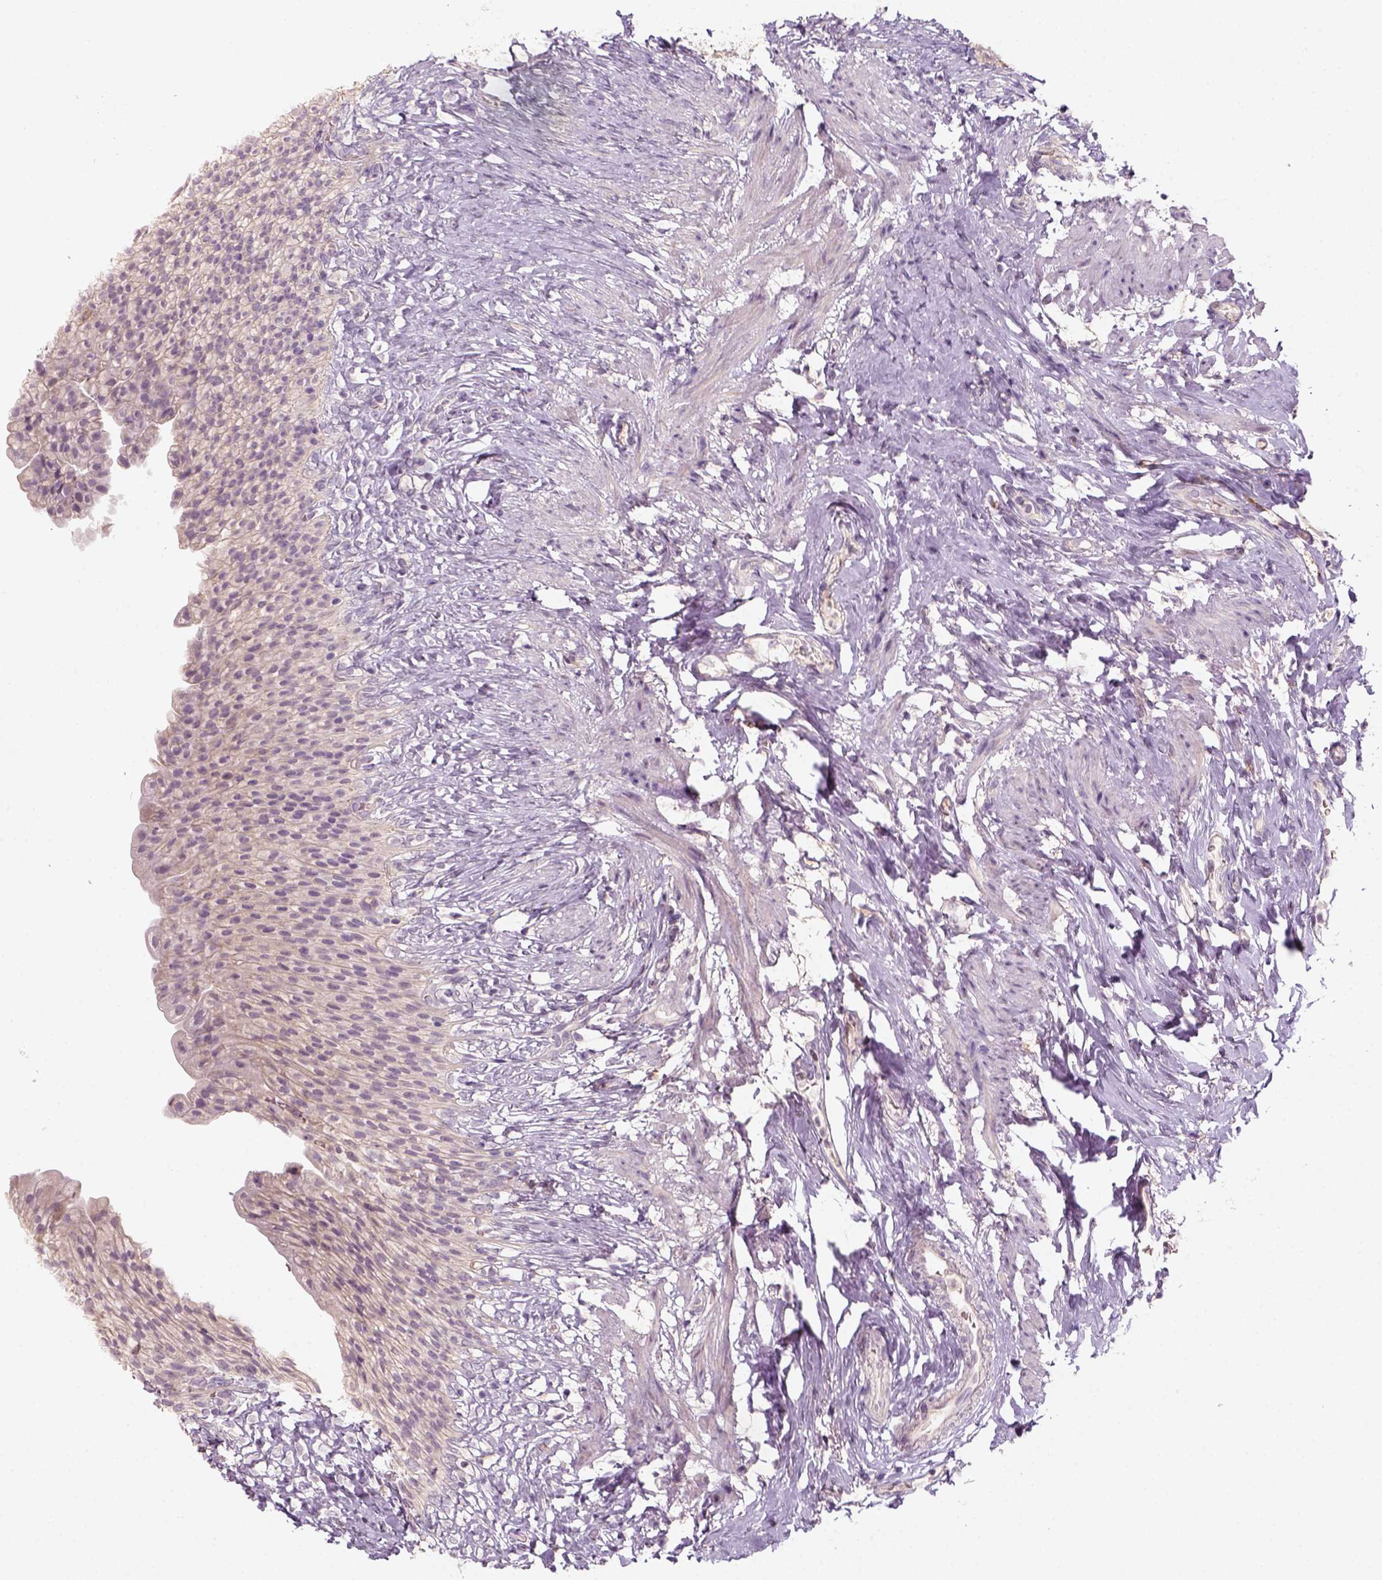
{"staining": {"intensity": "negative", "quantity": "none", "location": "none"}, "tissue": "urinary bladder", "cell_type": "Urothelial cells", "image_type": "normal", "snomed": [{"axis": "morphology", "description": "Normal tissue, NOS"}, {"axis": "topography", "description": "Urinary bladder"}, {"axis": "topography", "description": "Prostate"}], "caption": "DAB immunohistochemical staining of benign urinary bladder demonstrates no significant staining in urothelial cells. Brightfield microscopy of IHC stained with DAB (3,3'-diaminobenzidine) (brown) and hematoxylin (blue), captured at high magnification.", "gene": "AQP9", "patient": {"sex": "male", "age": 76}}